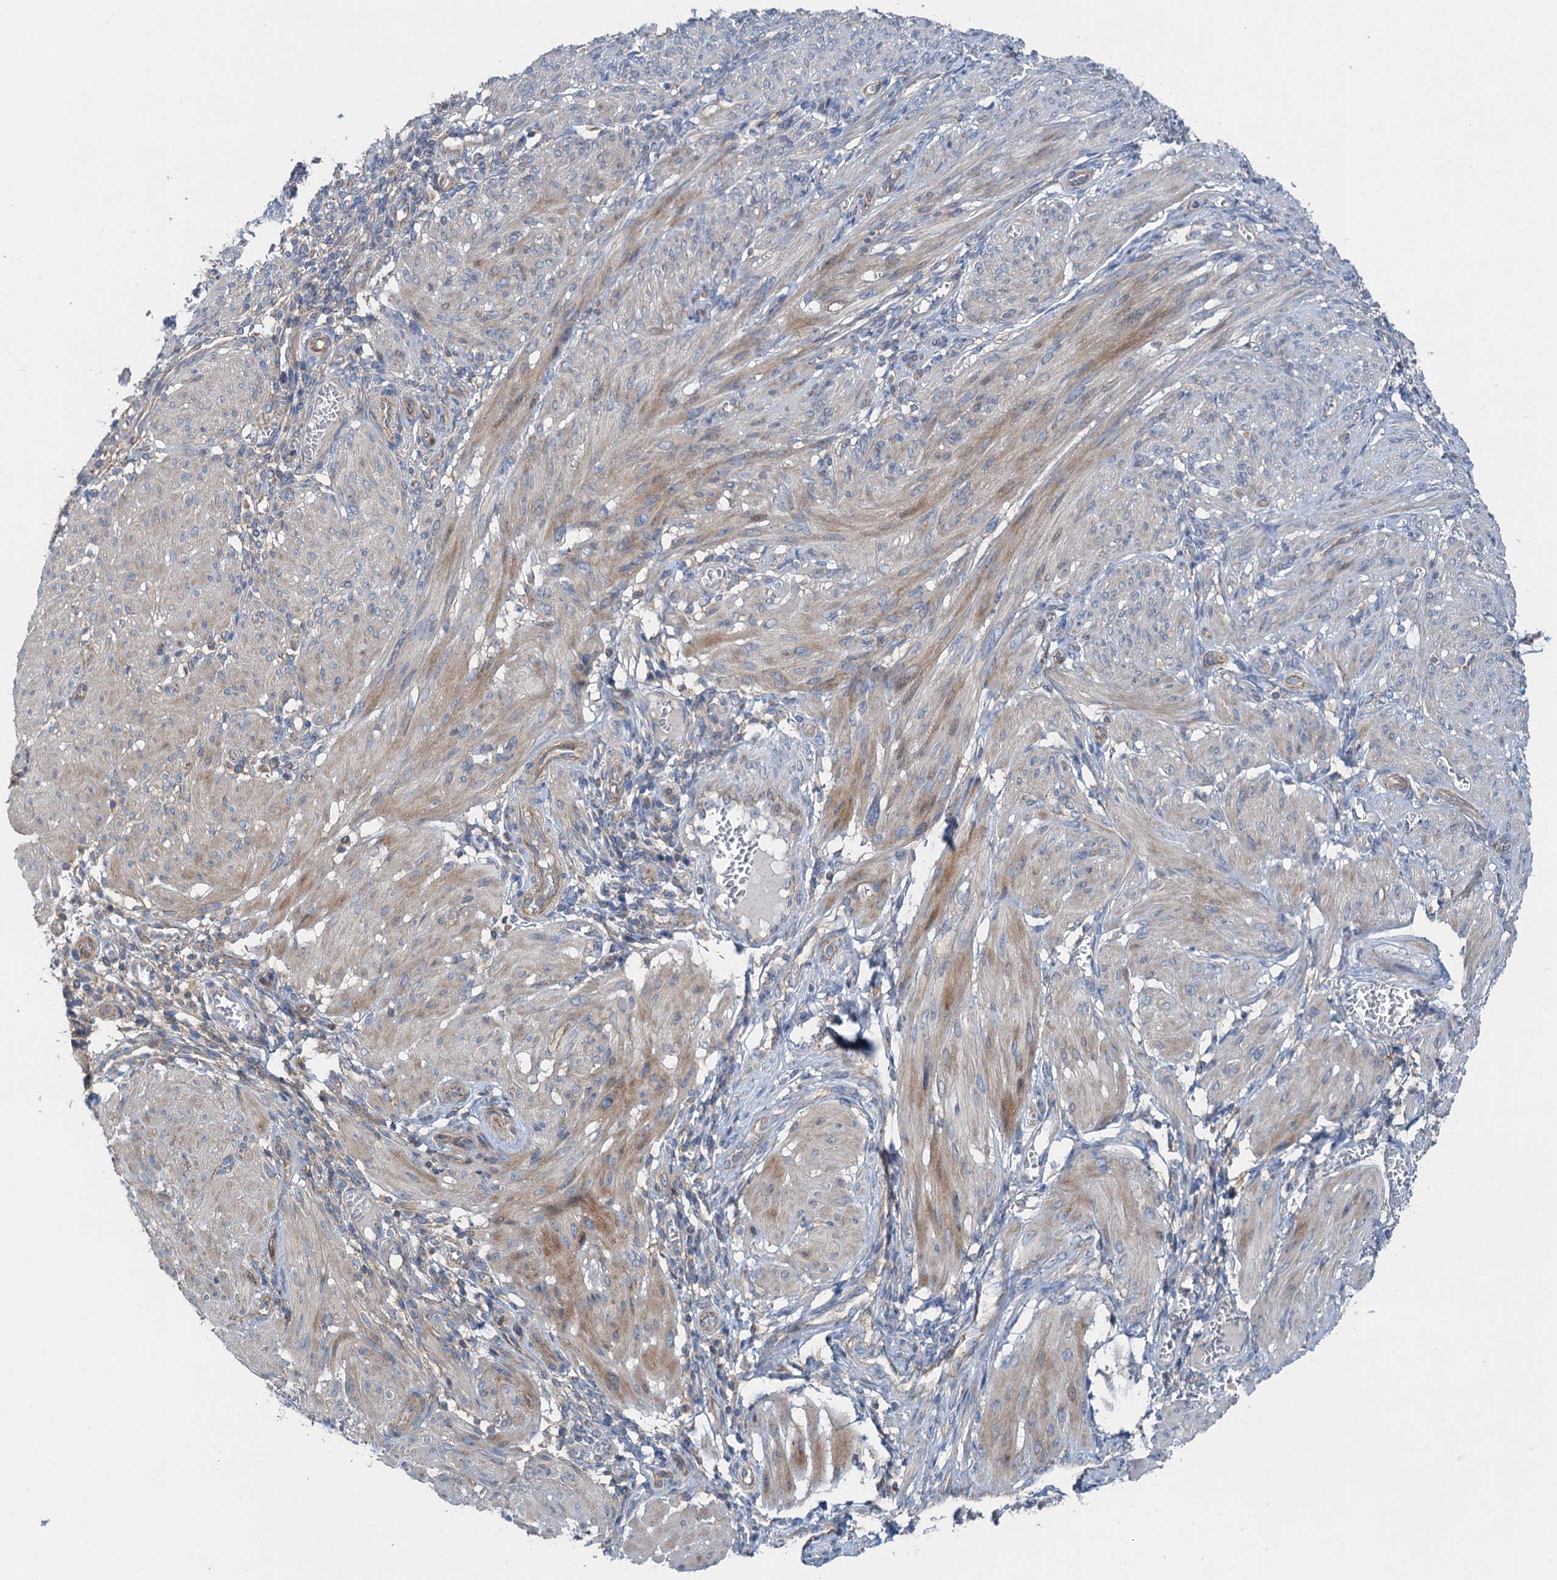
{"staining": {"intensity": "moderate", "quantity": "25%-75%", "location": "cytoplasmic/membranous"}, "tissue": "smooth muscle", "cell_type": "Smooth muscle cells", "image_type": "normal", "snomed": [{"axis": "morphology", "description": "Normal tissue, NOS"}, {"axis": "topography", "description": "Smooth muscle"}], "caption": "High-power microscopy captured an IHC photomicrograph of benign smooth muscle, revealing moderate cytoplasmic/membranous positivity in about 25%-75% of smooth muscle cells. The protein of interest is stained brown, and the nuclei are stained in blue (DAB (3,3'-diaminobenzidine) IHC with brightfield microscopy, high magnification).", "gene": "ANKRD26", "patient": {"sex": "female", "age": 39}}